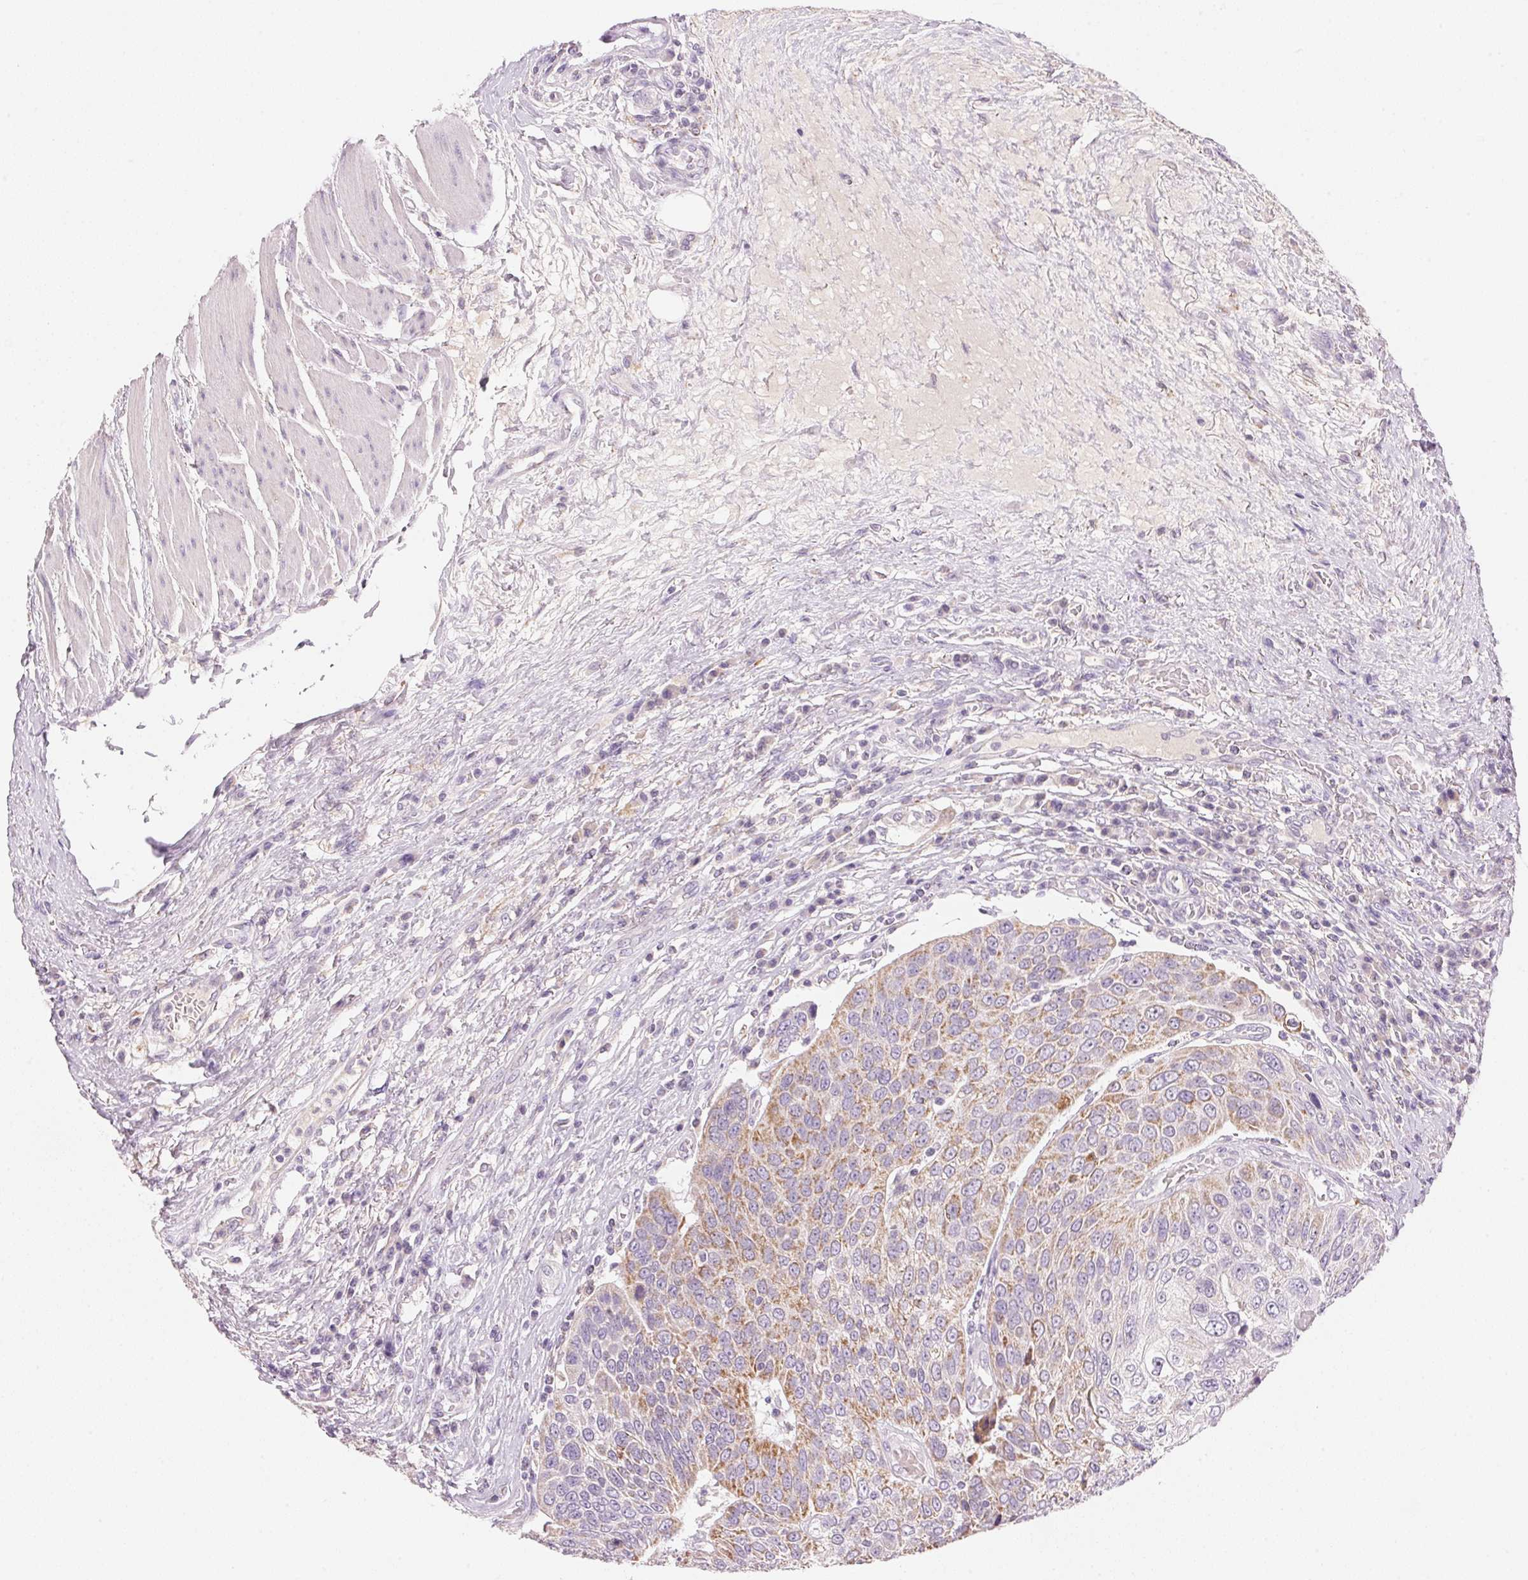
{"staining": {"intensity": "moderate", "quantity": "<25%", "location": "cytoplasmic/membranous"}, "tissue": "urothelial cancer", "cell_type": "Tumor cells", "image_type": "cancer", "snomed": [{"axis": "morphology", "description": "Urothelial carcinoma, High grade"}, {"axis": "topography", "description": "Urinary bladder"}], "caption": "Tumor cells display low levels of moderate cytoplasmic/membranous expression in about <25% of cells in human urothelial carcinoma (high-grade). Using DAB (brown) and hematoxylin (blue) stains, captured at high magnification using brightfield microscopy.", "gene": "CYP11B1", "patient": {"sex": "female", "age": 70}}